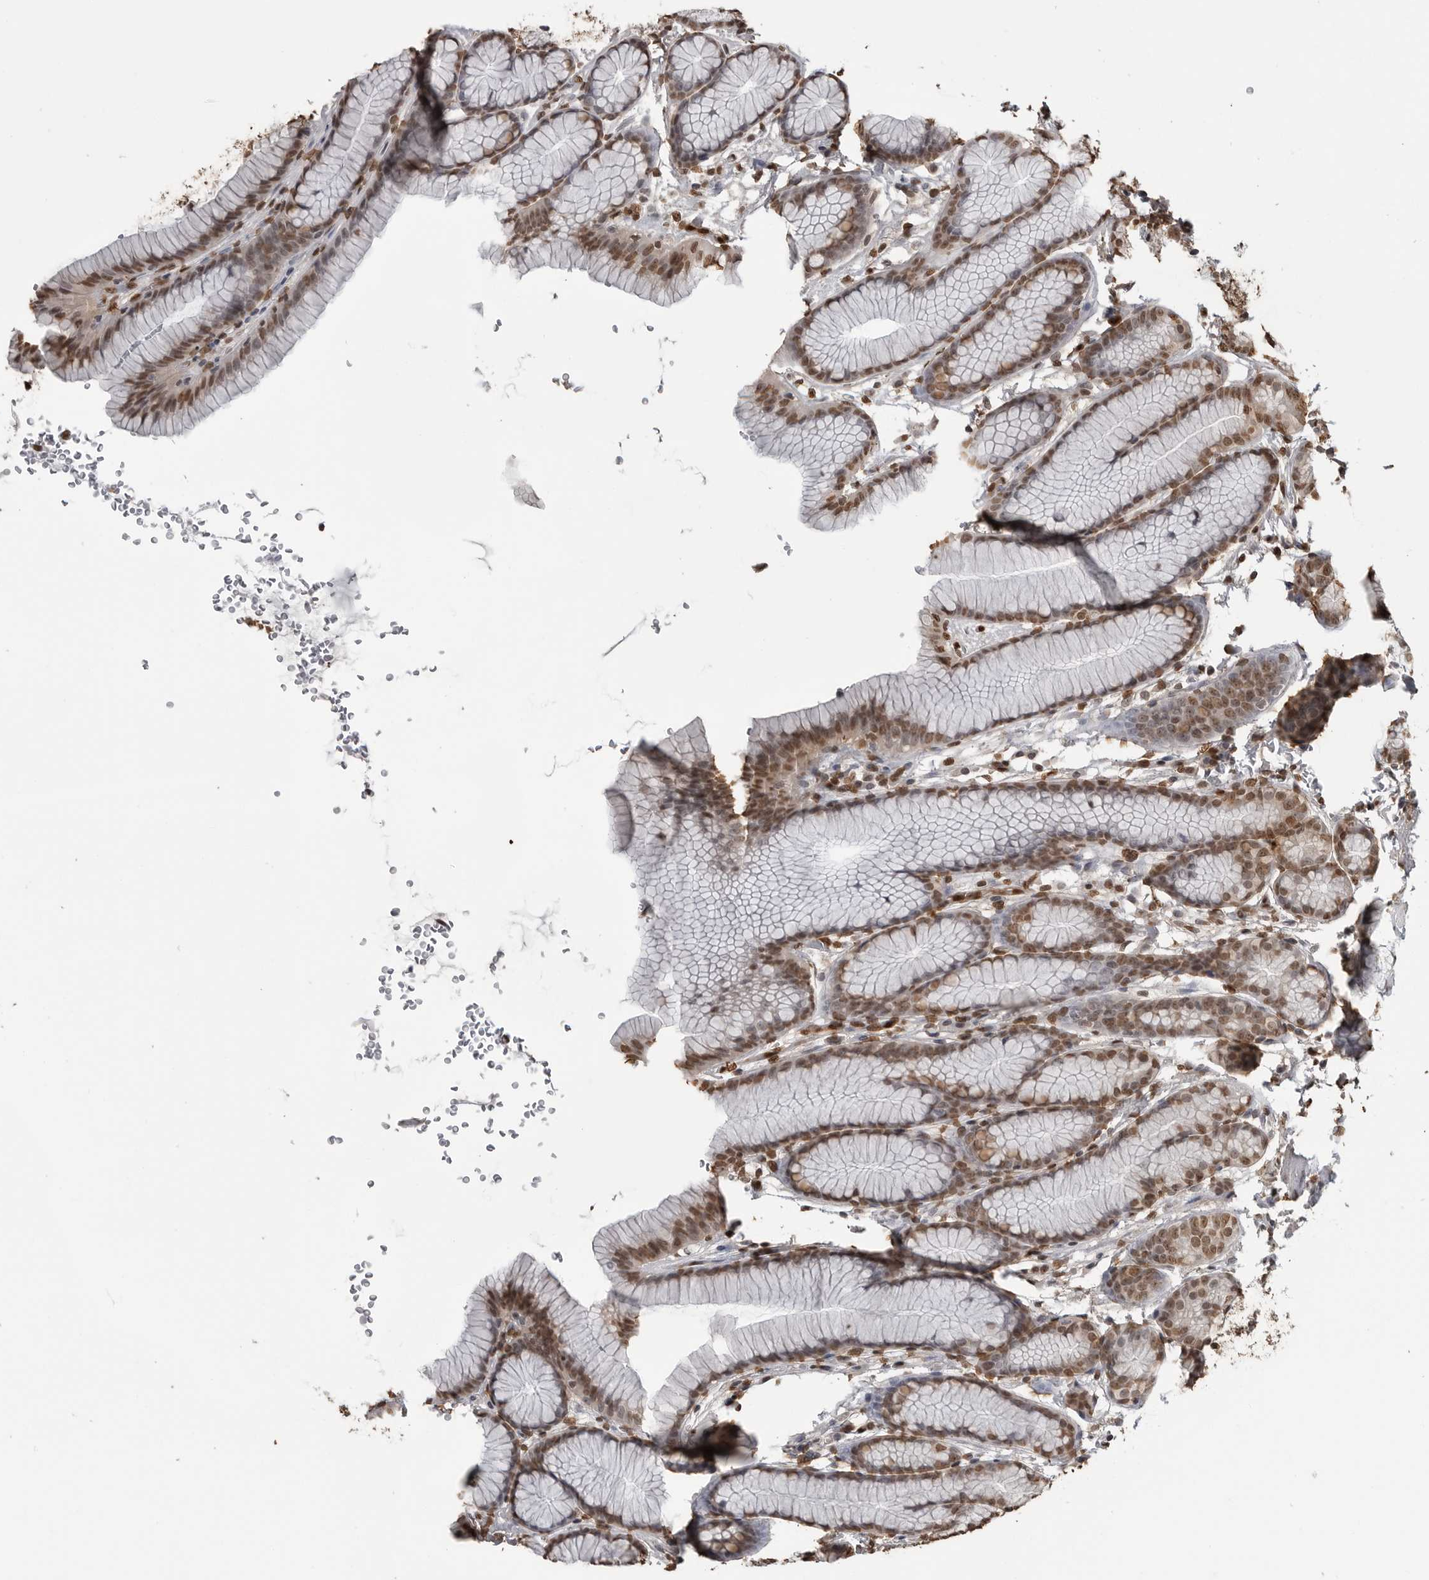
{"staining": {"intensity": "moderate", "quantity": ">75%", "location": "nuclear"}, "tissue": "stomach", "cell_type": "Glandular cells", "image_type": "normal", "snomed": [{"axis": "morphology", "description": "Normal tissue, NOS"}, {"axis": "topography", "description": "Stomach"}], "caption": "Moderate nuclear protein expression is appreciated in about >75% of glandular cells in stomach. The protein of interest is stained brown, and the nuclei are stained in blue (DAB (3,3'-diaminobenzidine) IHC with brightfield microscopy, high magnification).", "gene": "SMAD2", "patient": {"sex": "male", "age": 42}}